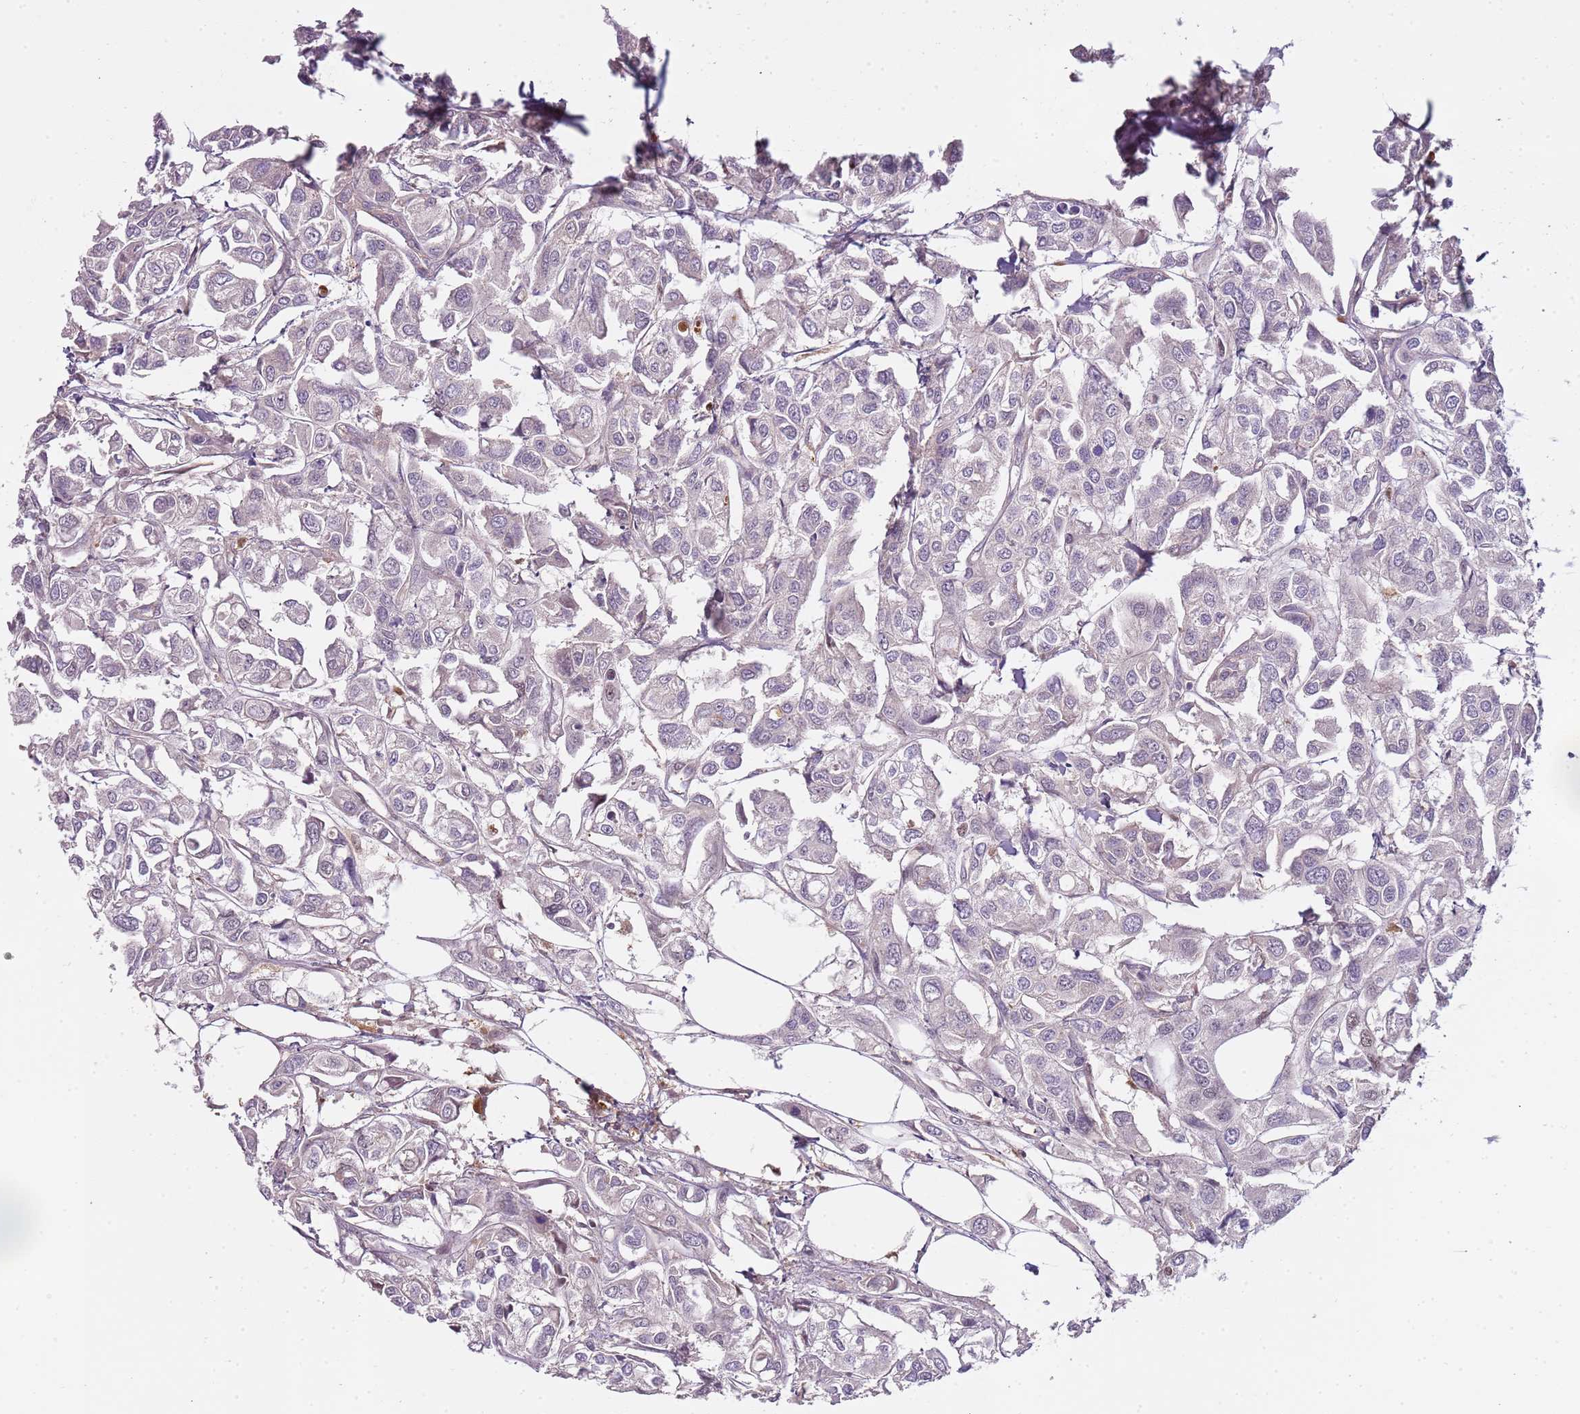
{"staining": {"intensity": "negative", "quantity": "none", "location": "none"}, "tissue": "urothelial cancer", "cell_type": "Tumor cells", "image_type": "cancer", "snomed": [{"axis": "morphology", "description": "Urothelial carcinoma, High grade"}, {"axis": "topography", "description": "Urinary bladder"}], "caption": "DAB (3,3'-diaminobenzidine) immunohistochemical staining of urothelial carcinoma (high-grade) reveals no significant positivity in tumor cells.", "gene": "GSTO2", "patient": {"sex": "male", "age": 67}}